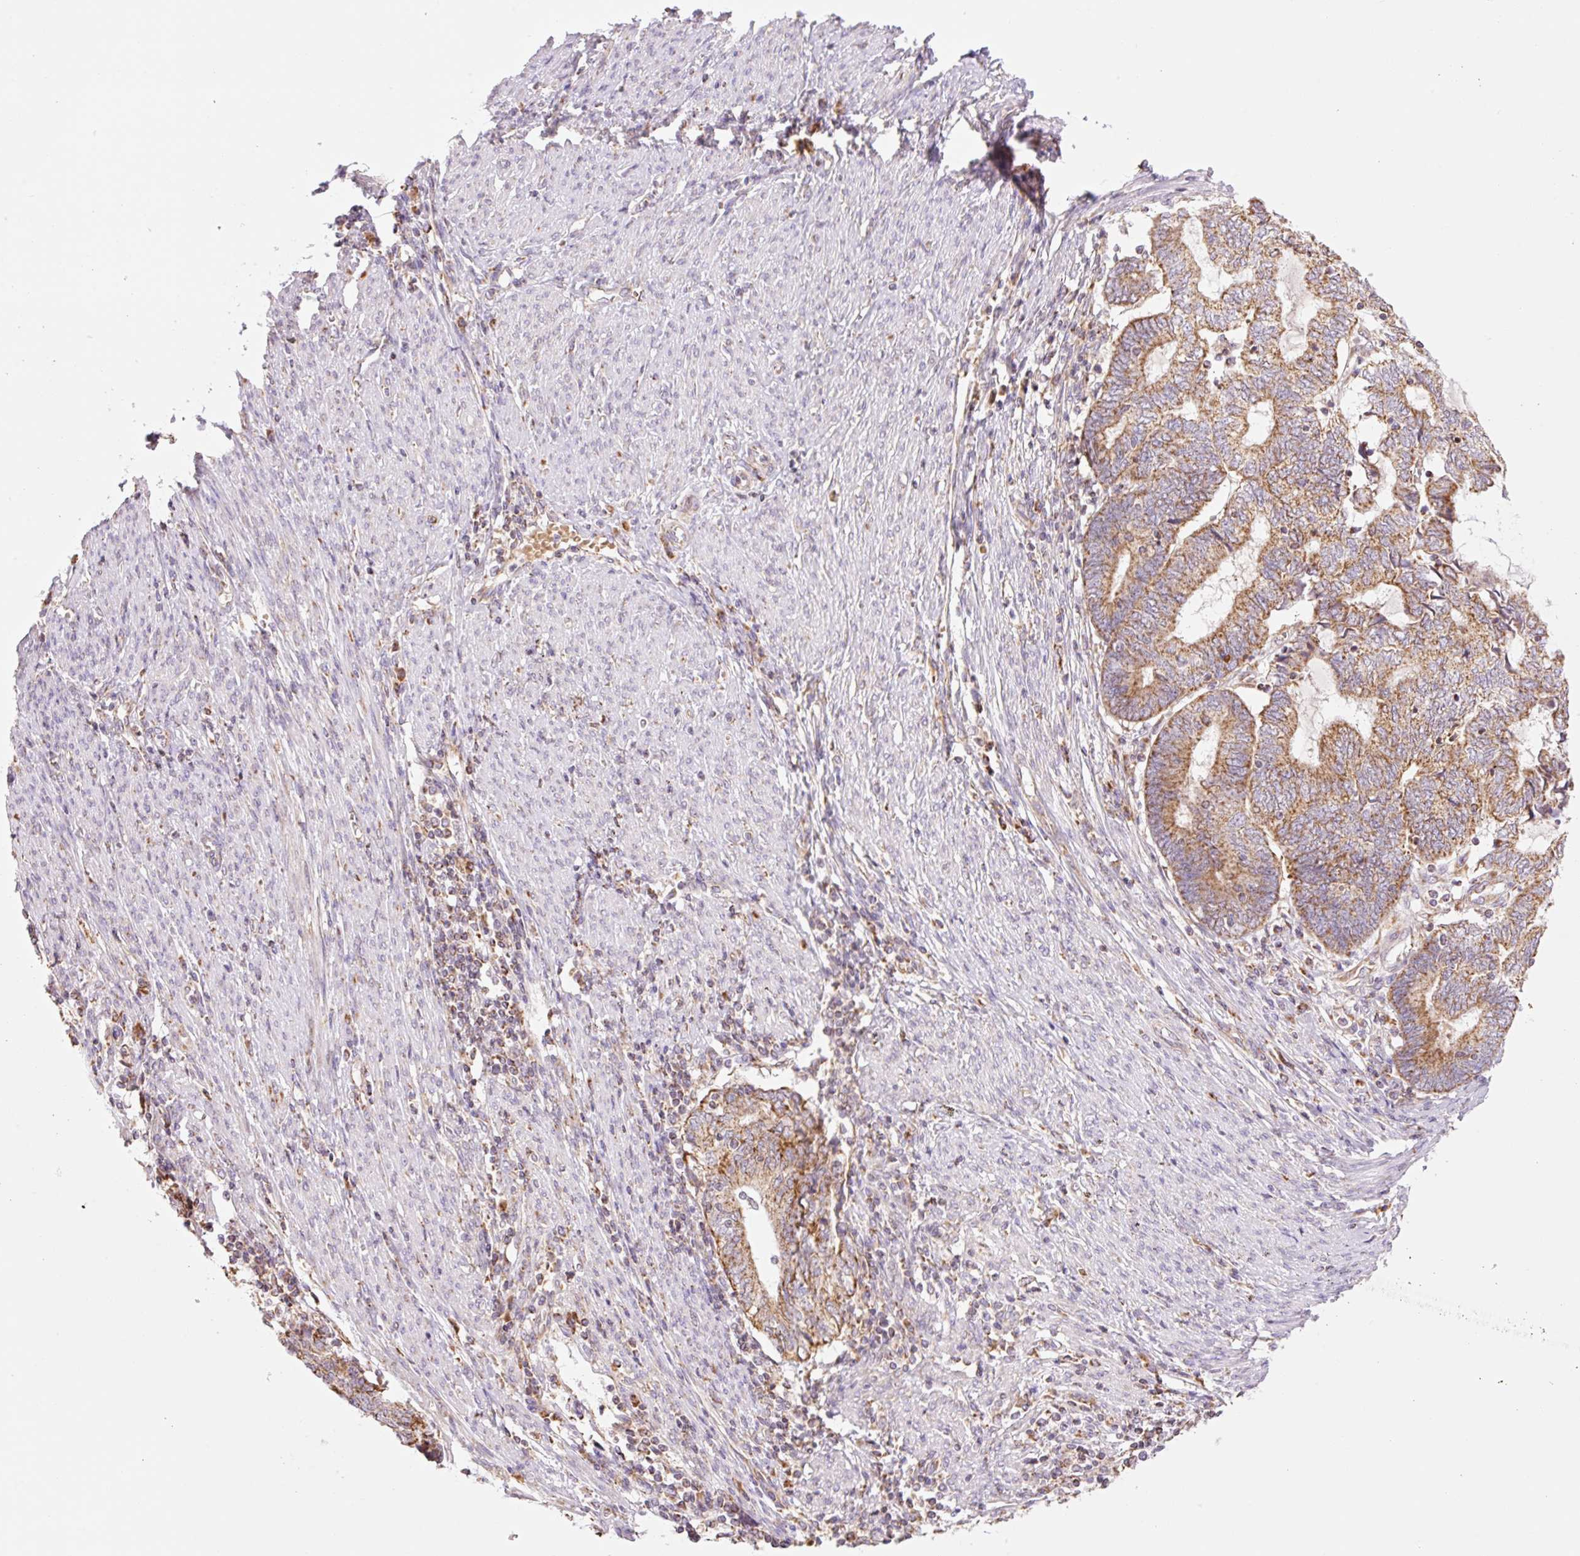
{"staining": {"intensity": "moderate", "quantity": ">75%", "location": "cytoplasmic/membranous"}, "tissue": "endometrial cancer", "cell_type": "Tumor cells", "image_type": "cancer", "snomed": [{"axis": "morphology", "description": "Adenocarcinoma, NOS"}, {"axis": "topography", "description": "Uterus"}, {"axis": "topography", "description": "Endometrium"}], "caption": "Protein staining by immunohistochemistry (IHC) displays moderate cytoplasmic/membranous staining in about >75% of tumor cells in endometrial adenocarcinoma.", "gene": "GOSR2", "patient": {"sex": "female", "age": 70}}